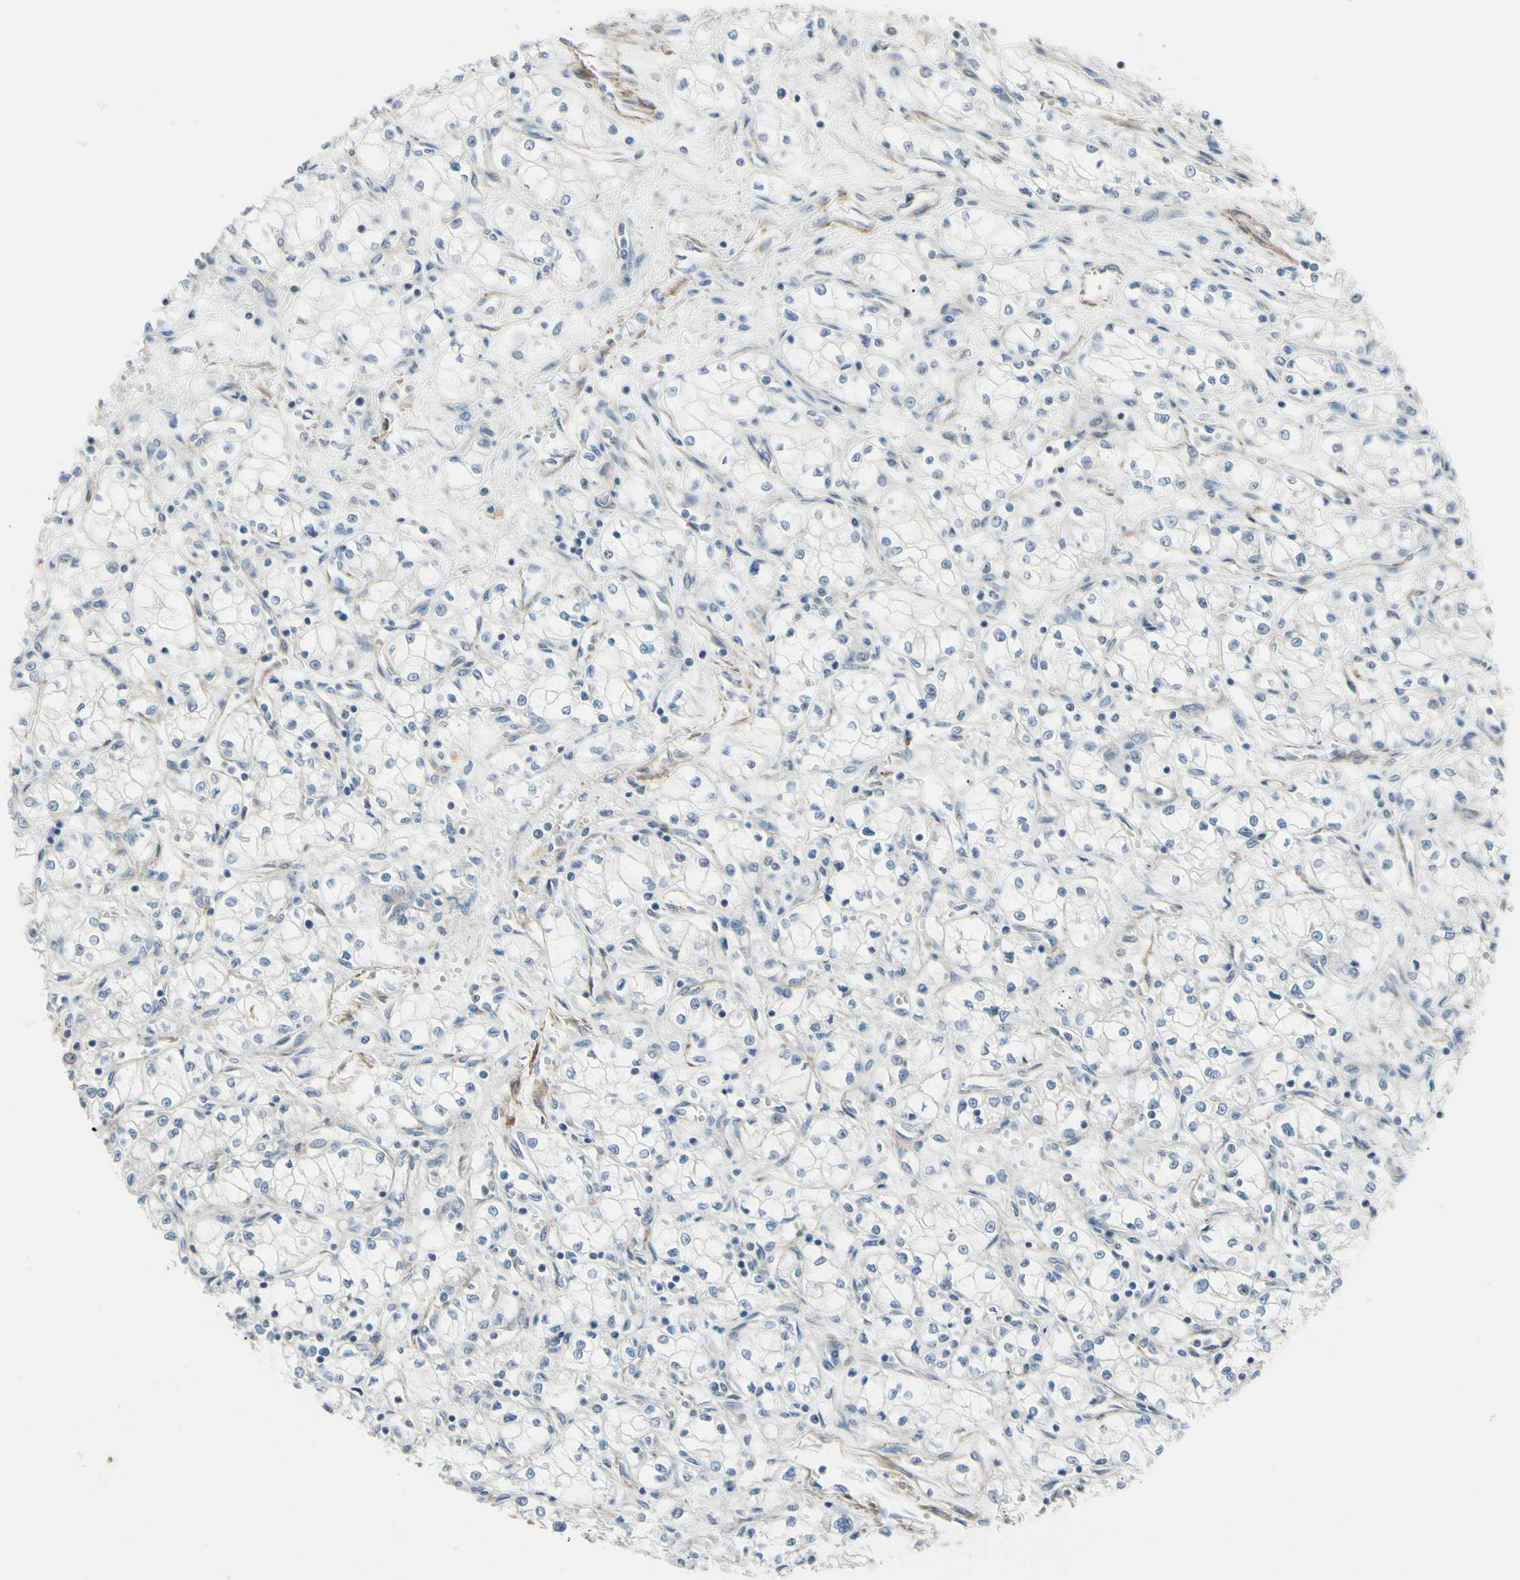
{"staining": {"intensity": "negative", "quantity": "none", "location": "none"}, "tissue": "renal cancer", "cell_type": "Tumor cells", "image_type": "cancer", "snomed": [{"axis": "morphology", "description": "Normal tissue, NOS"}, {"axis": "morphology", "description": "Adenocarcinoma, NOS"}, {"axis": "topography", "description": "Kidney"}], "caption": "This micrograph is of adenocarcinoma (renal) stained with immunohistochemistry to label a protein in brown with the nuclei are counter-stained blue. There is no expression in tumor cells.", "gene": "TPM1", "patient": {"sex": "male", "age": 59}}